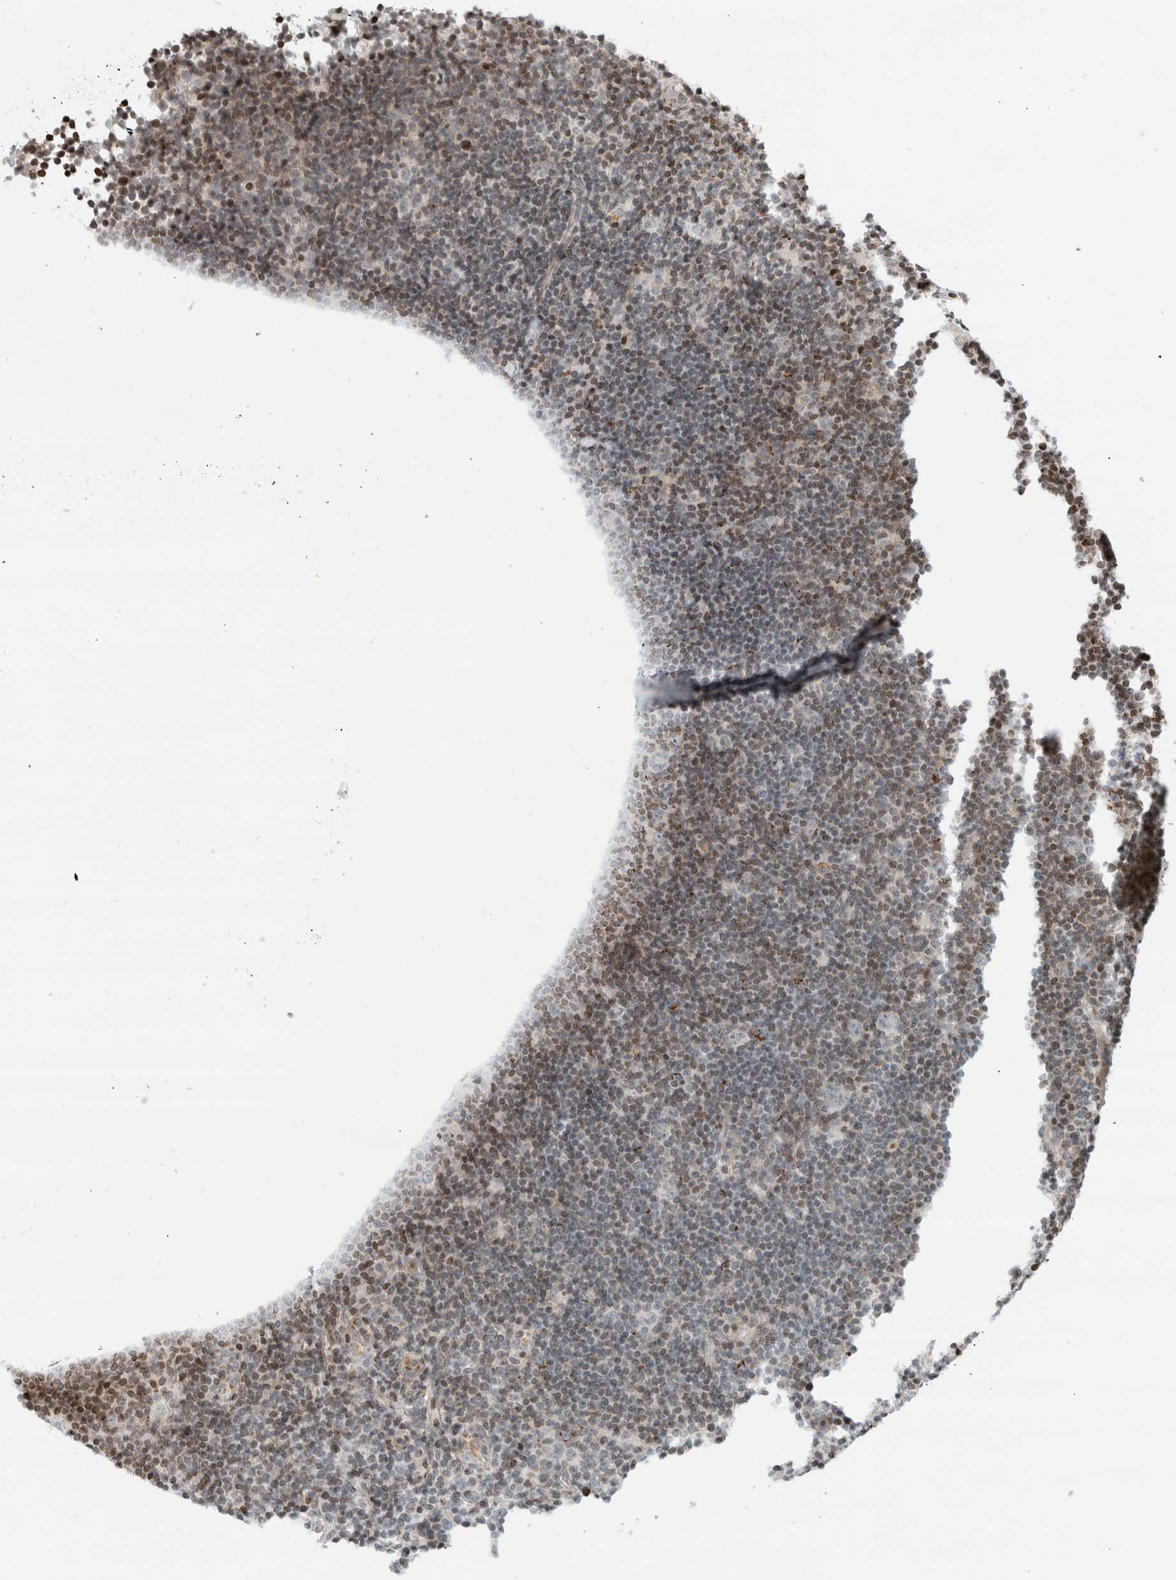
{"staining": {"intensity": "negative", "quantity": "none", "location": "none"}, "tissue": "lymphoma", "cell_type": "Tumor cells", "image_type": "cancer", "snomed": [{"axis": "morphology", "description": "Hodgkin's disease, NOS"}, {"axis": "topography", "description": "Lymph node"}], "caption": "Hodgkin's disease stained for a protein using immunohistochemistry (IHC) exhibits no staining tumor cells.", "gene": "GINS4", "patient": {"sex": "female", "age": 57}}